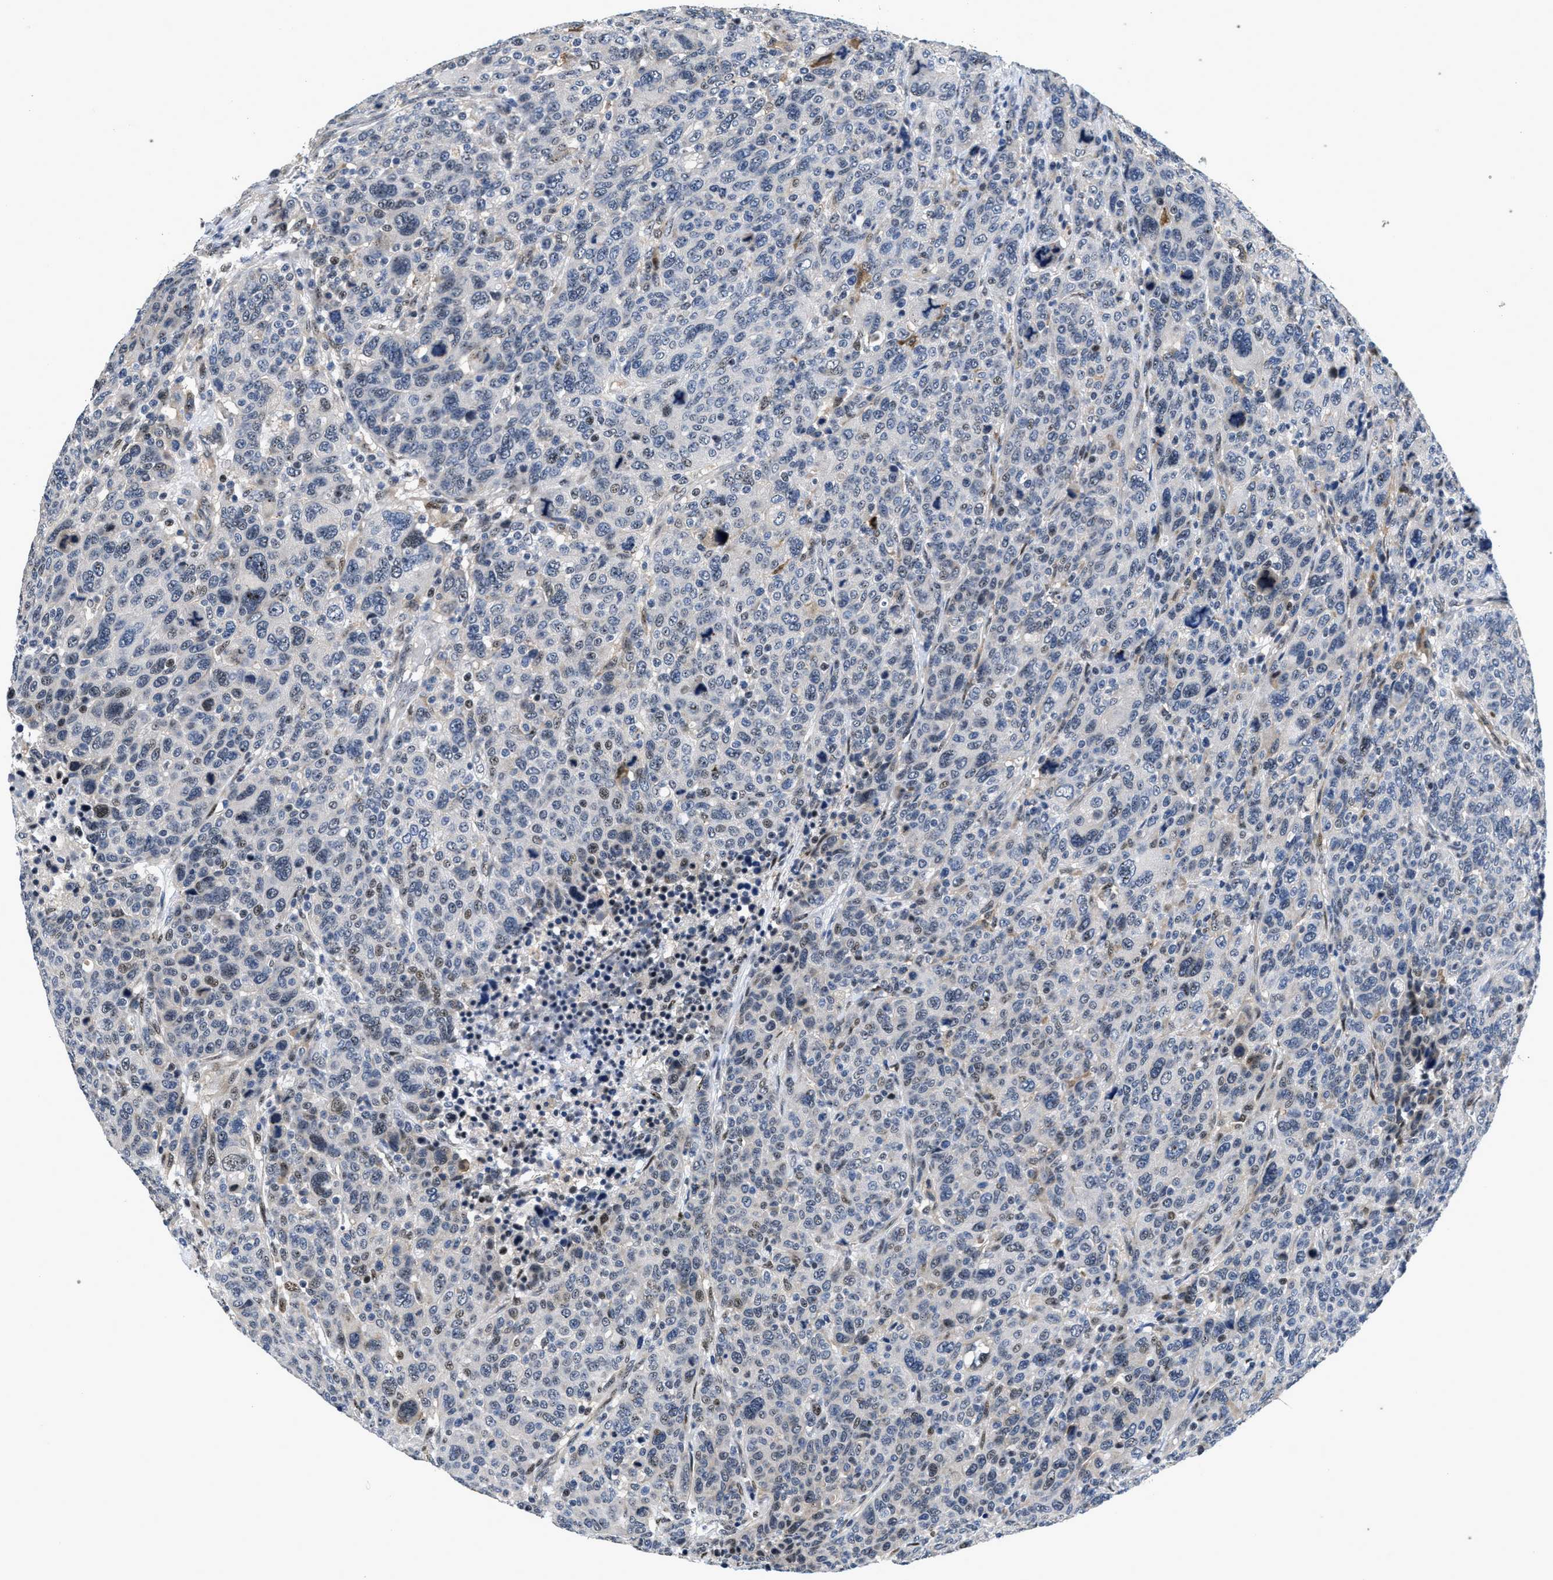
{"staining": {"intensity": "weak", "quantity": "<25%", "location": "nuclear"}, "tissue": "breast cancer", "cell_type": "Tumor cells", "image_type": "cancer", "snomed": [{"axis": "morphology", "description": "Duct carcinoma"}, {"axis": "topography", "description": "Breast"}], "caption": "The histopathology image exhibits no significant expression in tumor cells of intraductal carcinoma (breast). (DAB (3,3'-diaminobenzidine) immunohistochemistry (IHC), high magnification).", "gene": "VIP", "patient": {"sex": "female", "age": 37}}